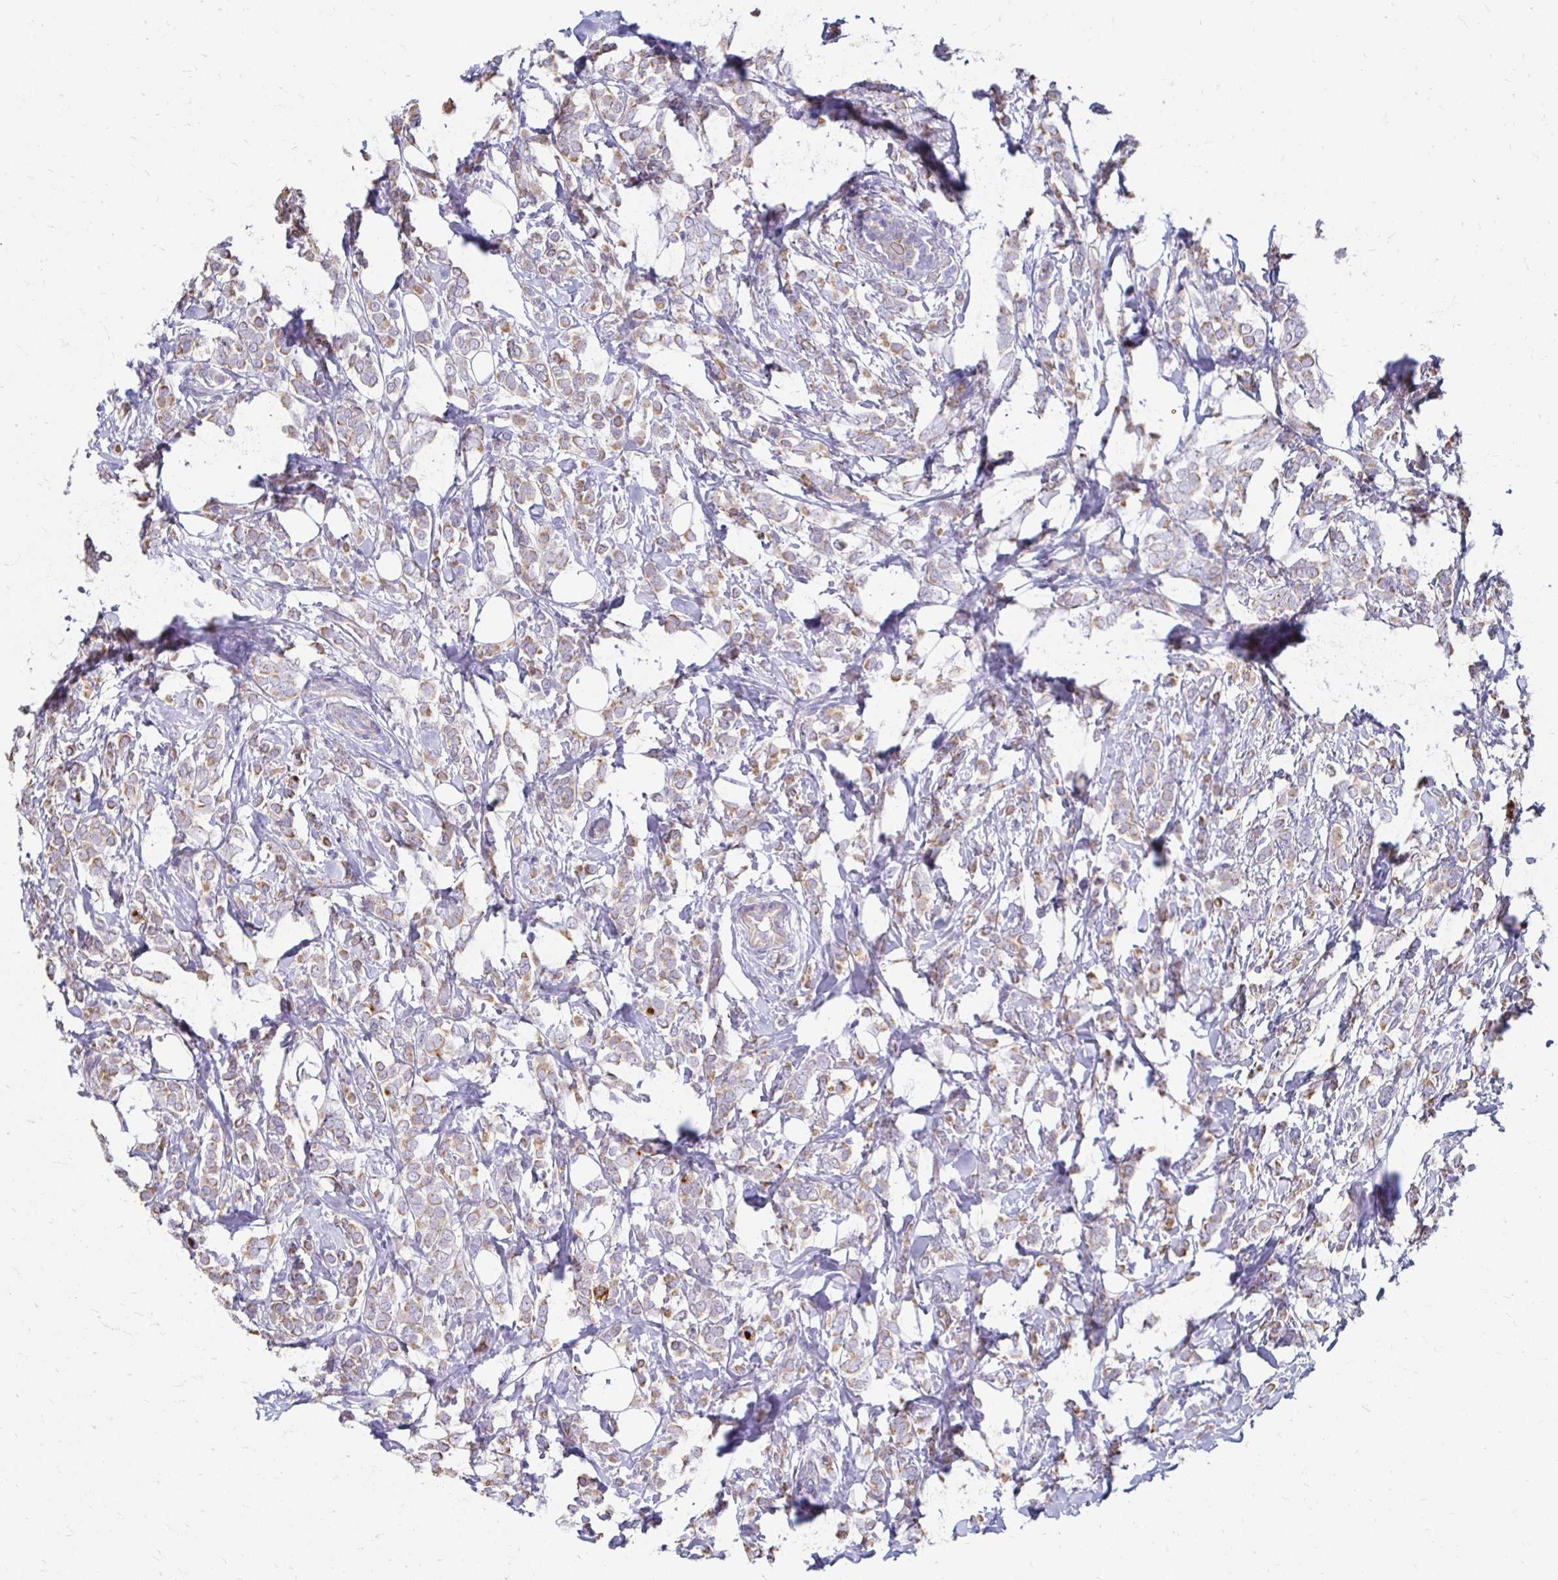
{"staining": {"intensity": "weak", "quantity": ">75%", "location": "cytoplasmic/membranous"}, "tissue": "breast cancer", "cell_type": "Tumor cells", "image_type": "cancer", "snomed": [{"axis": "morphology", "description": "Lobular carcinoma"}, {"axis": "topography", "description": "Breast"}], "caption": "This is a photomicrograph of immunohistochemistry staining of breast cancer, which shows weak expression in the cytoplasmic/membranous of tumor cells.", "gene": "AKAP6", "patient": {"sex": "female", "age": 49}}